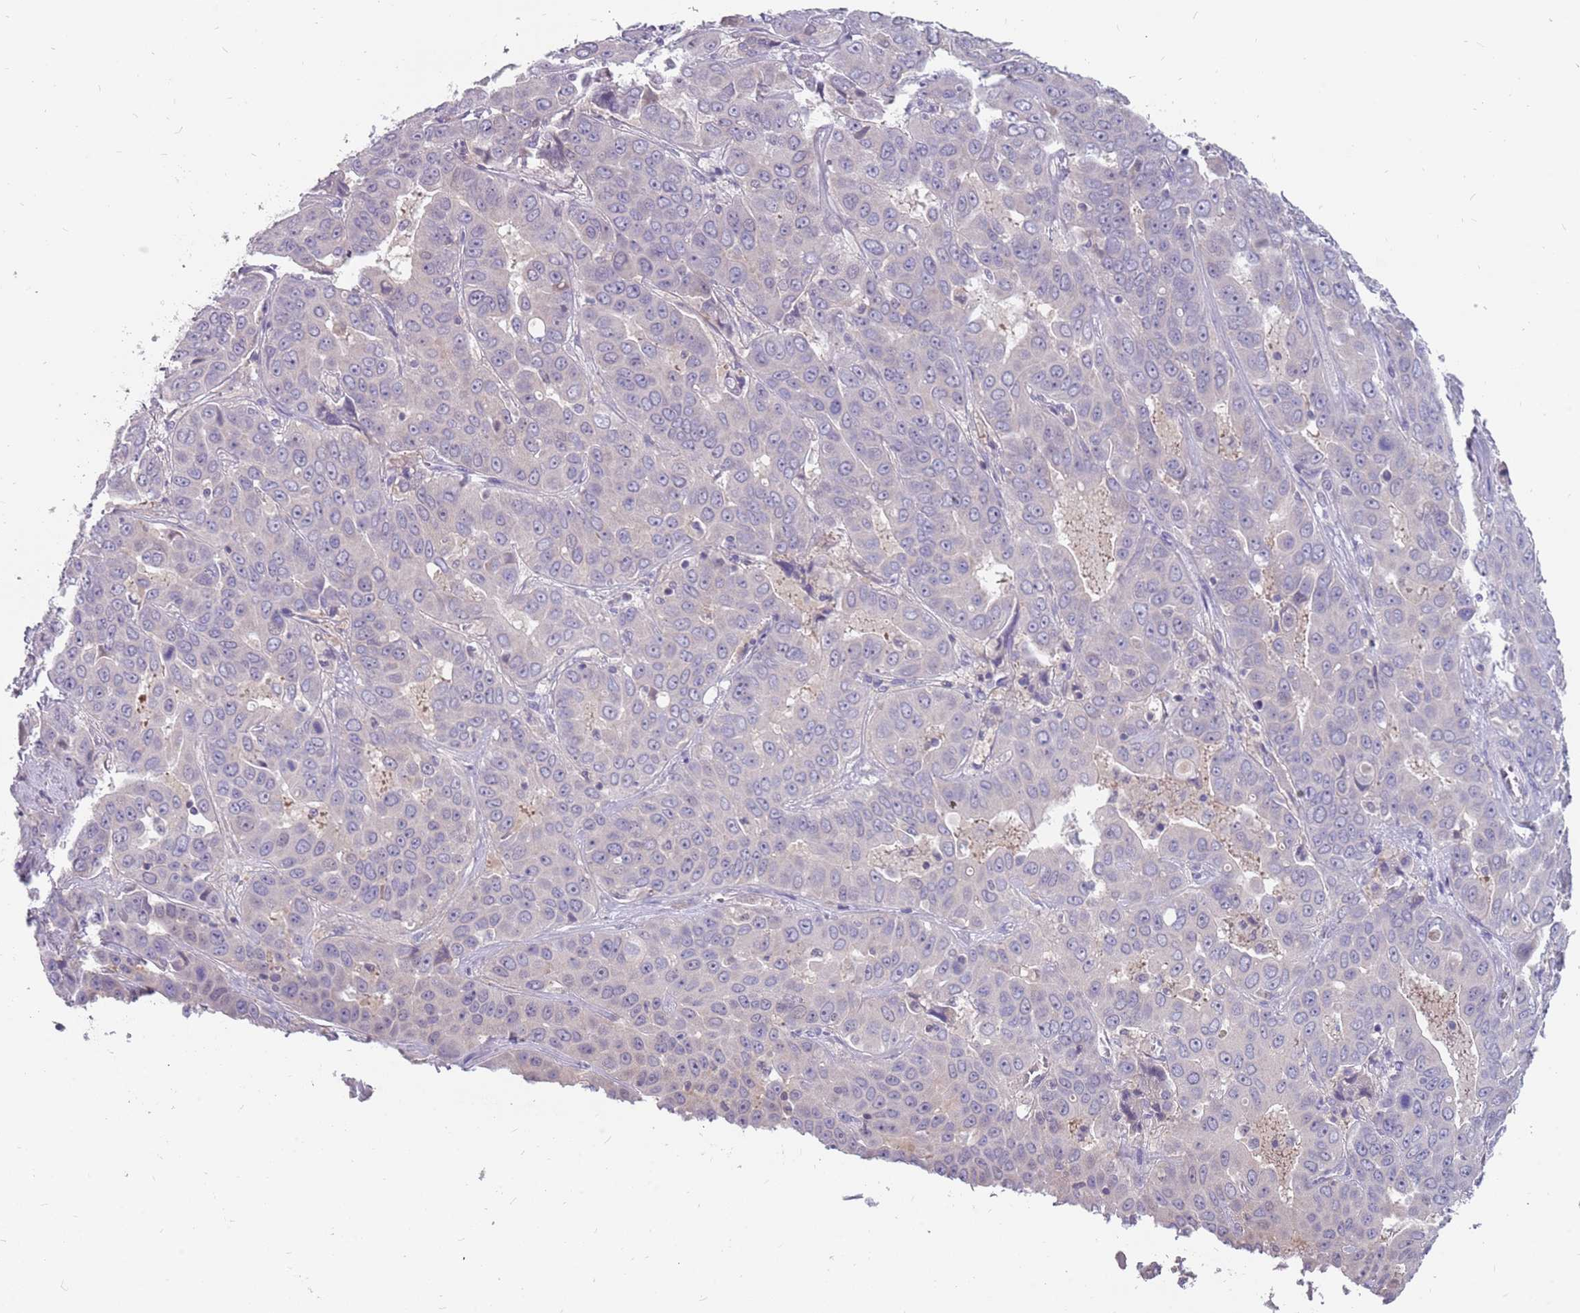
{"staining": {"intensity": "negative", "quantity": "none", "location": "none"}, "tissue": "liver cancer", "cell_type": "Tumor cells", "image_type": "cancer", "snomed": [{"axis": "morphology", "description": "Cholangiocarcinoma"}, {"axis": "topography", "description": "Liver"}], "caption": "The photomicrograph shows no staining of tumor cells in liver cancer.", "gene": "CMTR2", "patient": {"sex": "female", "age": 52}}